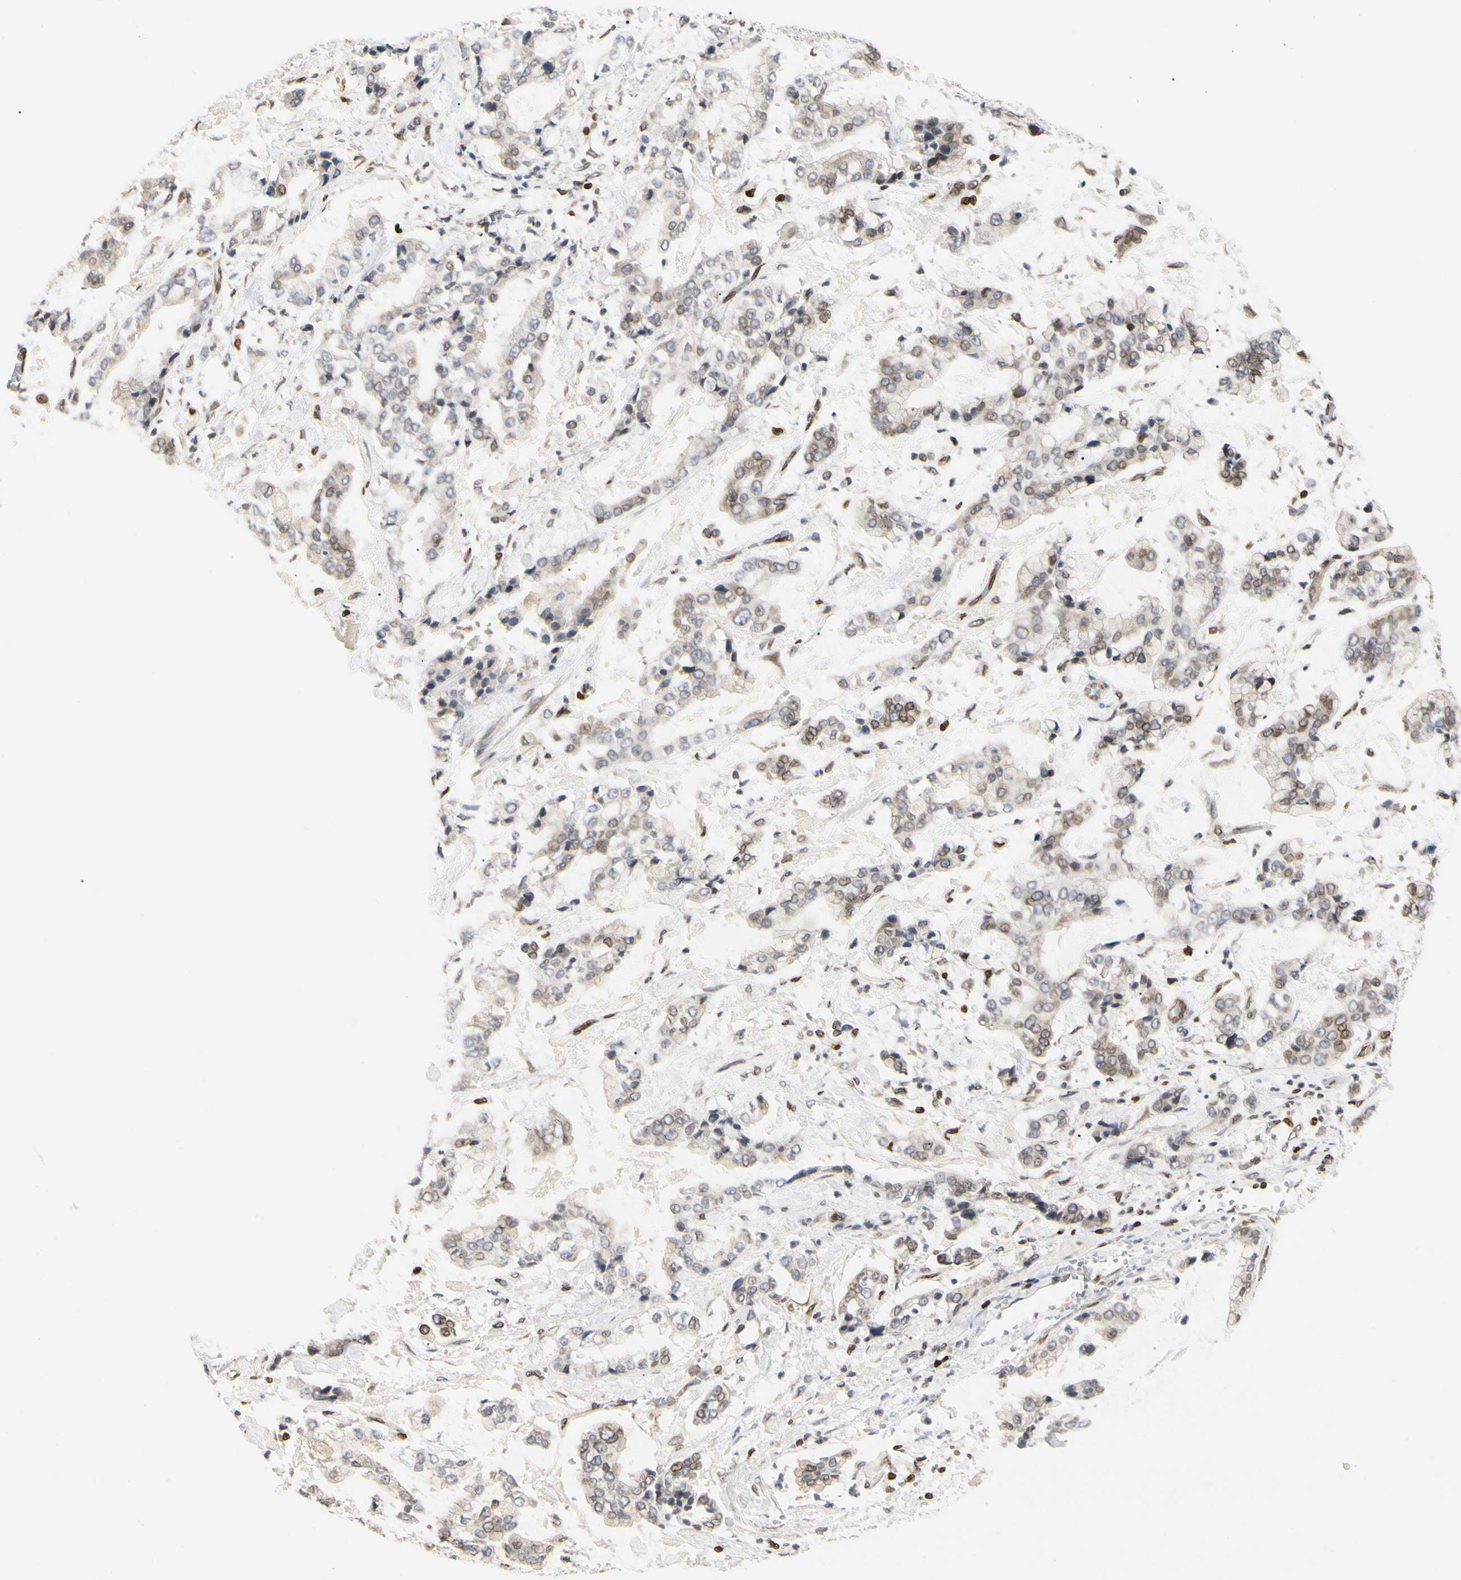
{"staining": {"intensity": "moderate", "quantity": "<25%", "location": "cytoplasmic/membranous,nuclear"}, "tissue": "stomach cancer", "cell_type": "Tumor cells", "image_type": "cancer", "snomed": [{"axis": "morphology", "description": "Normal tissue, NOS"}, {"axis": "morphology", "description": "Adenocarcinoma, NOS"}, {"axis": "topography", "description": "Stomach, upper"}, {"axis": "topography", "description": "Stomach"}], "caption": "Stomach cancer (adenocarcinoma) stained for a protein demonstrates moderate cytoplasmic/membranous and nuclear positivity in tumor cells. (IHC, brightfield microscopy, high magnification).", "gene": "TMPO", "patient": {"sex": "male", "age": 76}}